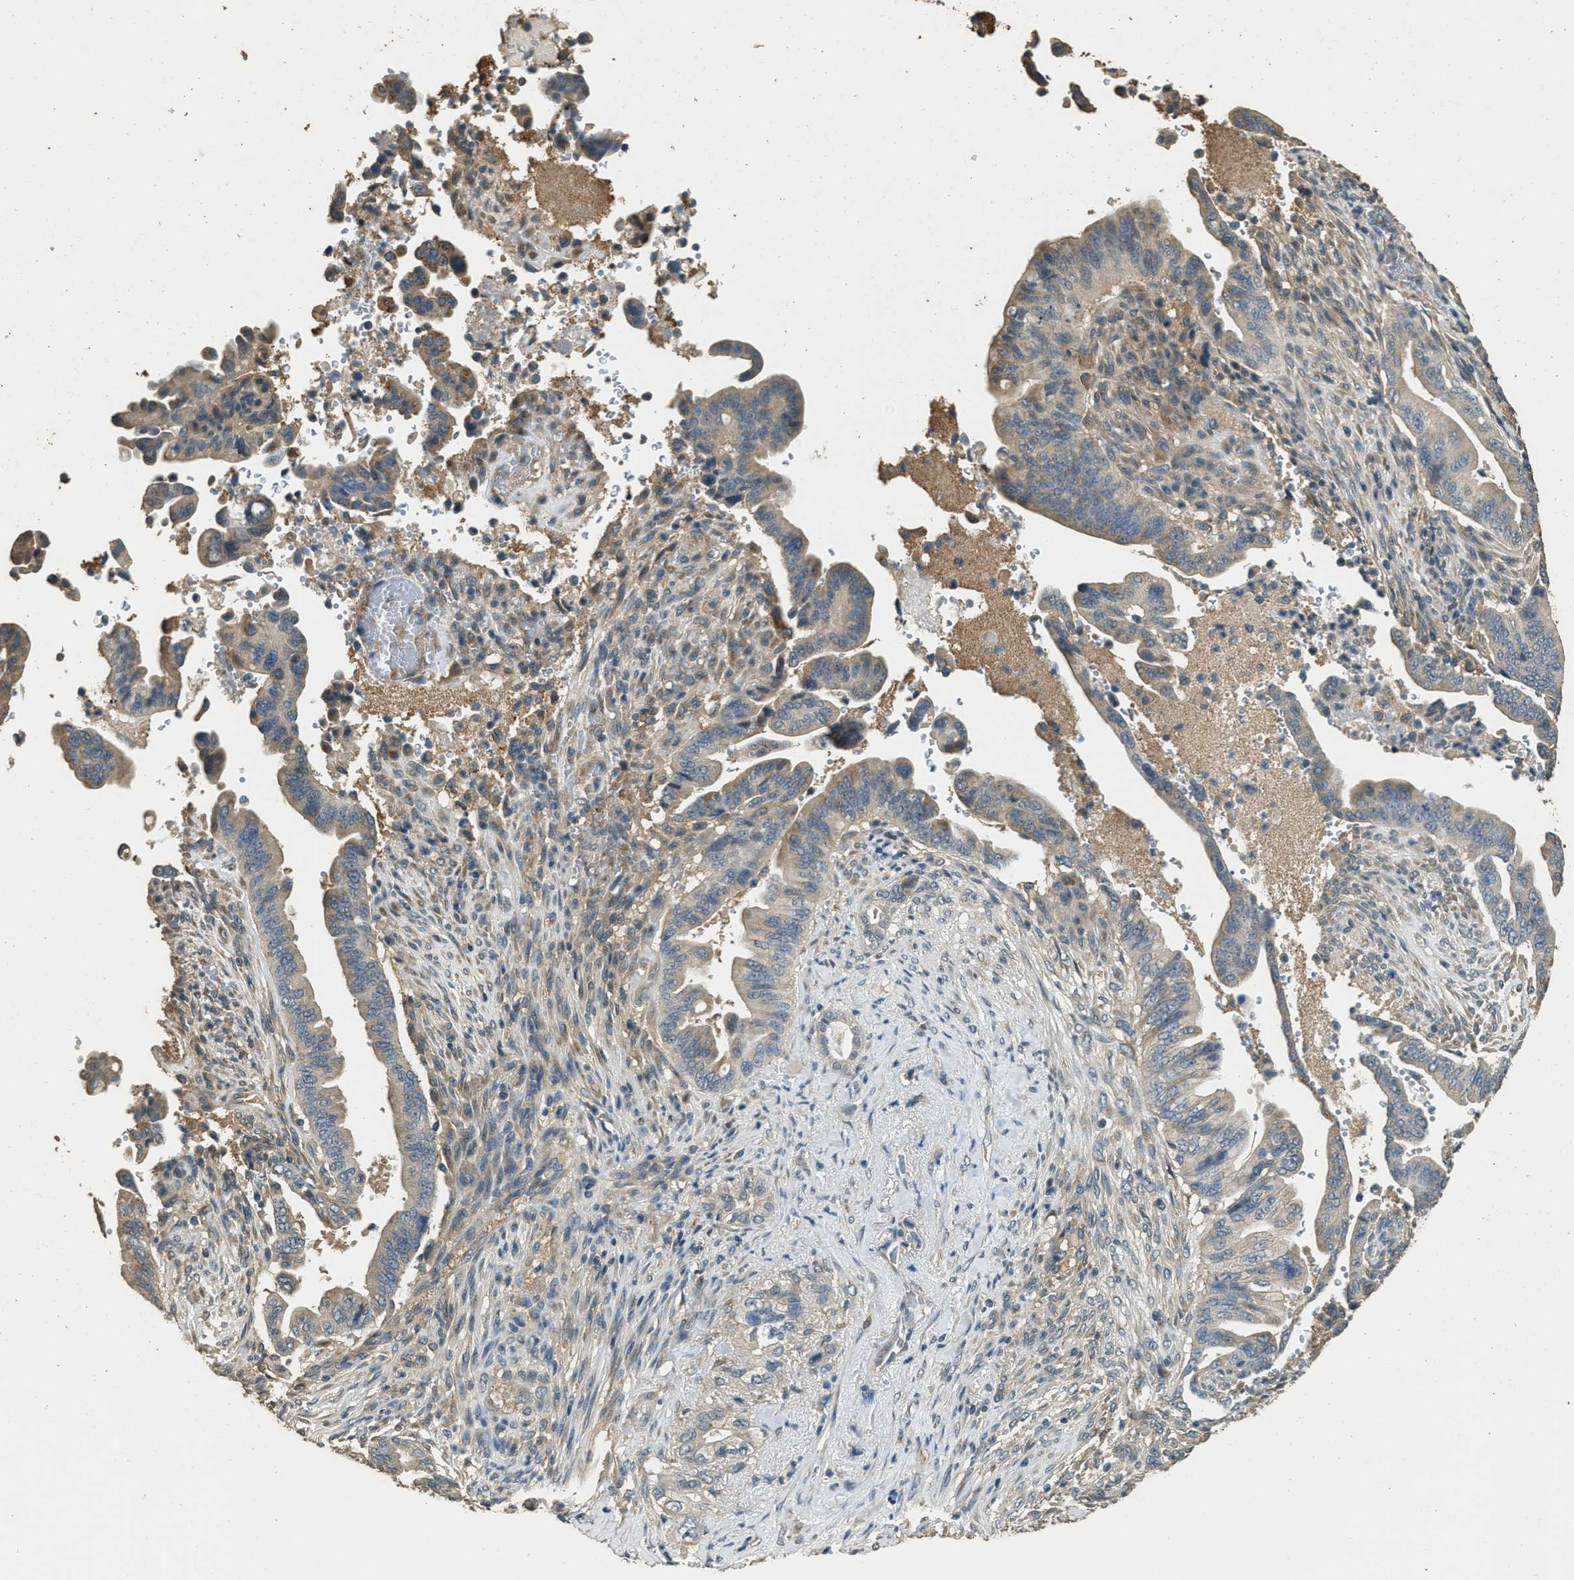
{"staining": {"intensity": "weak", "quantity": ">75%", "location": "cytoplasmic/membranous"}, "tissue": "pancreatic cancer", "cell_type": "Tumor cells", "image_type": "cancer", "snomed": [{"axis": "morphology", "description": "Adenocarcinoma, NOS"}, {"axis": "topography", "description": "Pancreas"}], "caption": "Protein expression analysis of adenocarcinoma (pancreatic) reveals weak cytoplasmic/membranous positivity in about >75% of tumor cells.", "gene": "RAB6B", "patient": {"sex": "male", "age": 70}}